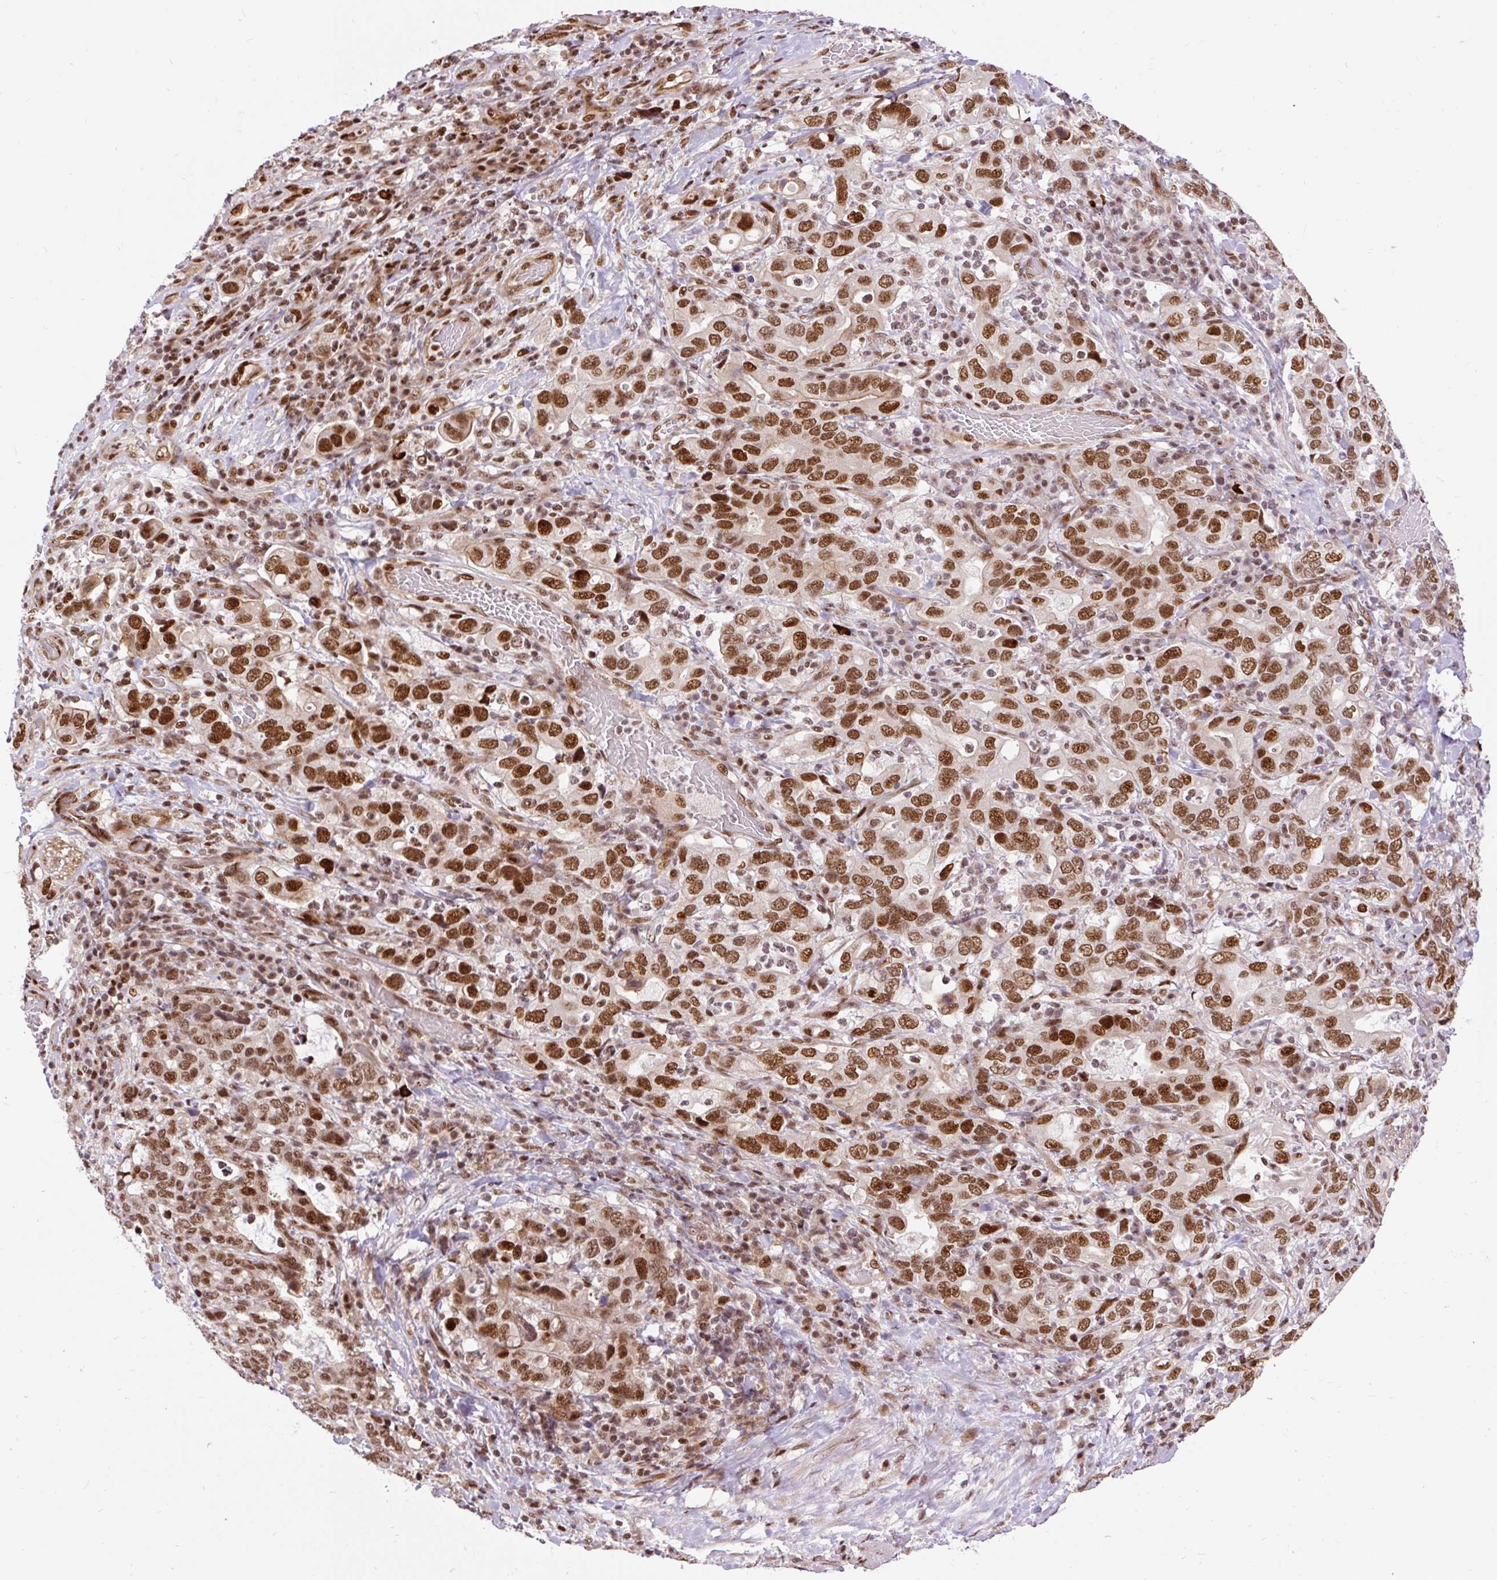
{"staining": {"intensity": "strong", "quantity": ">75%", "location": "nuclear"}, "tissue": "stomach cancer", "cell_type": "Tumor cells", "image_type": "cancer", "snomed": [{"axis": "morphology", "description": "Adenocarcinoma, NOS"}, {"axis": "topography", "description": "Stomach, upper"}, {"axis": "topography", "description": "Stomach"}], "caption": "Strong nuclear staining for a protein is seen in approximately >75% of tumor cells of stomach adenocarcinoma using immunohistochemistry (IHC).", "gene": "MECOM", "patient": {"sex": "male", "age": 62}}